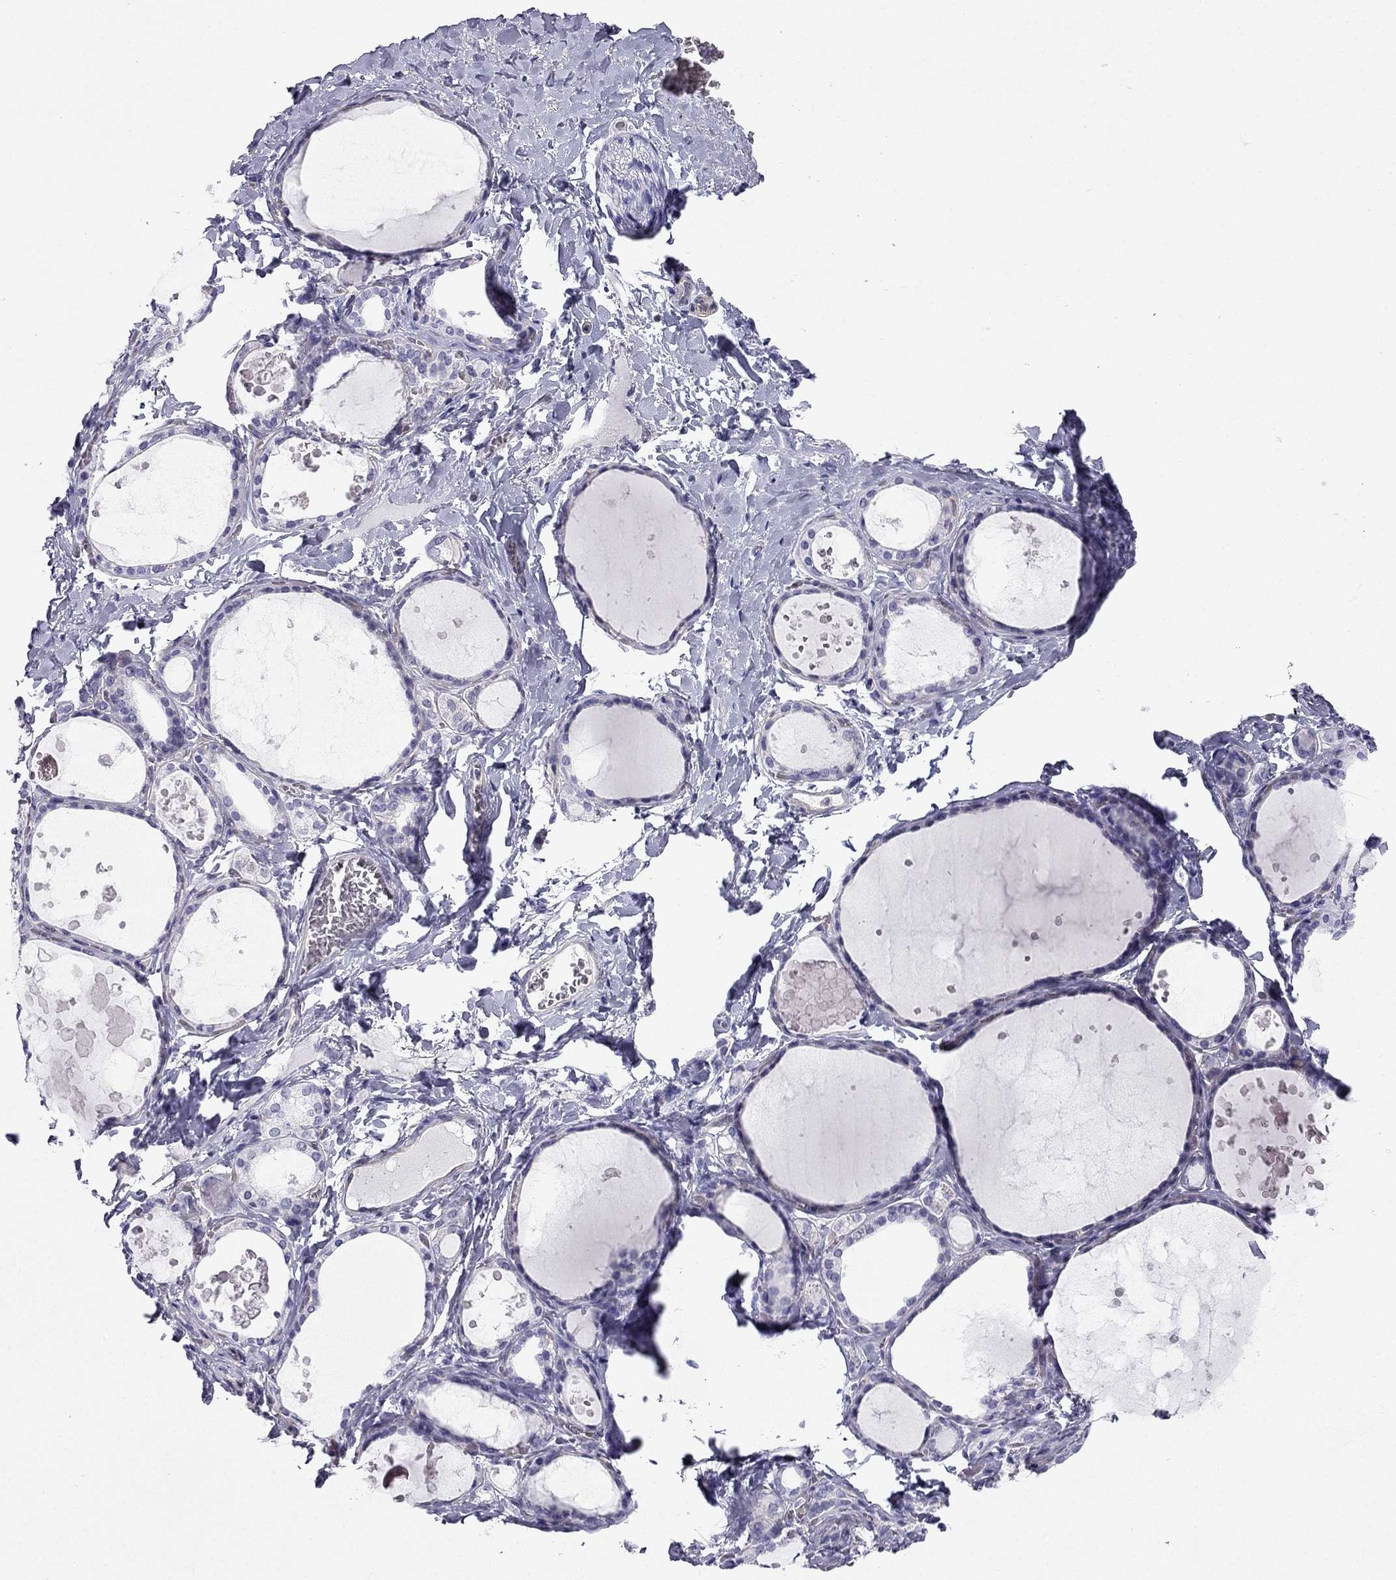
{"staining": {"intensity": "negative", "quantity": "none", "location": "none"}, "tissue": "thyroid gland", "cell_type": "Glandular cells", "image_type": "normal", "snomed": [{"axis": "morphology", "description": "Normal tissue, NOS"}, {"axis": "topography", "description": "Thyroid gland"}], "caption": "Protein analysis of unremarkable thyroid gland demonstrates no significant staining in glandular cells. The staining is performed using DAB brown chromogen with nuclei counter-stained in using hematoxylin.", "gene": "GJA8", "patient": {"sex": "female", "age": 56}}